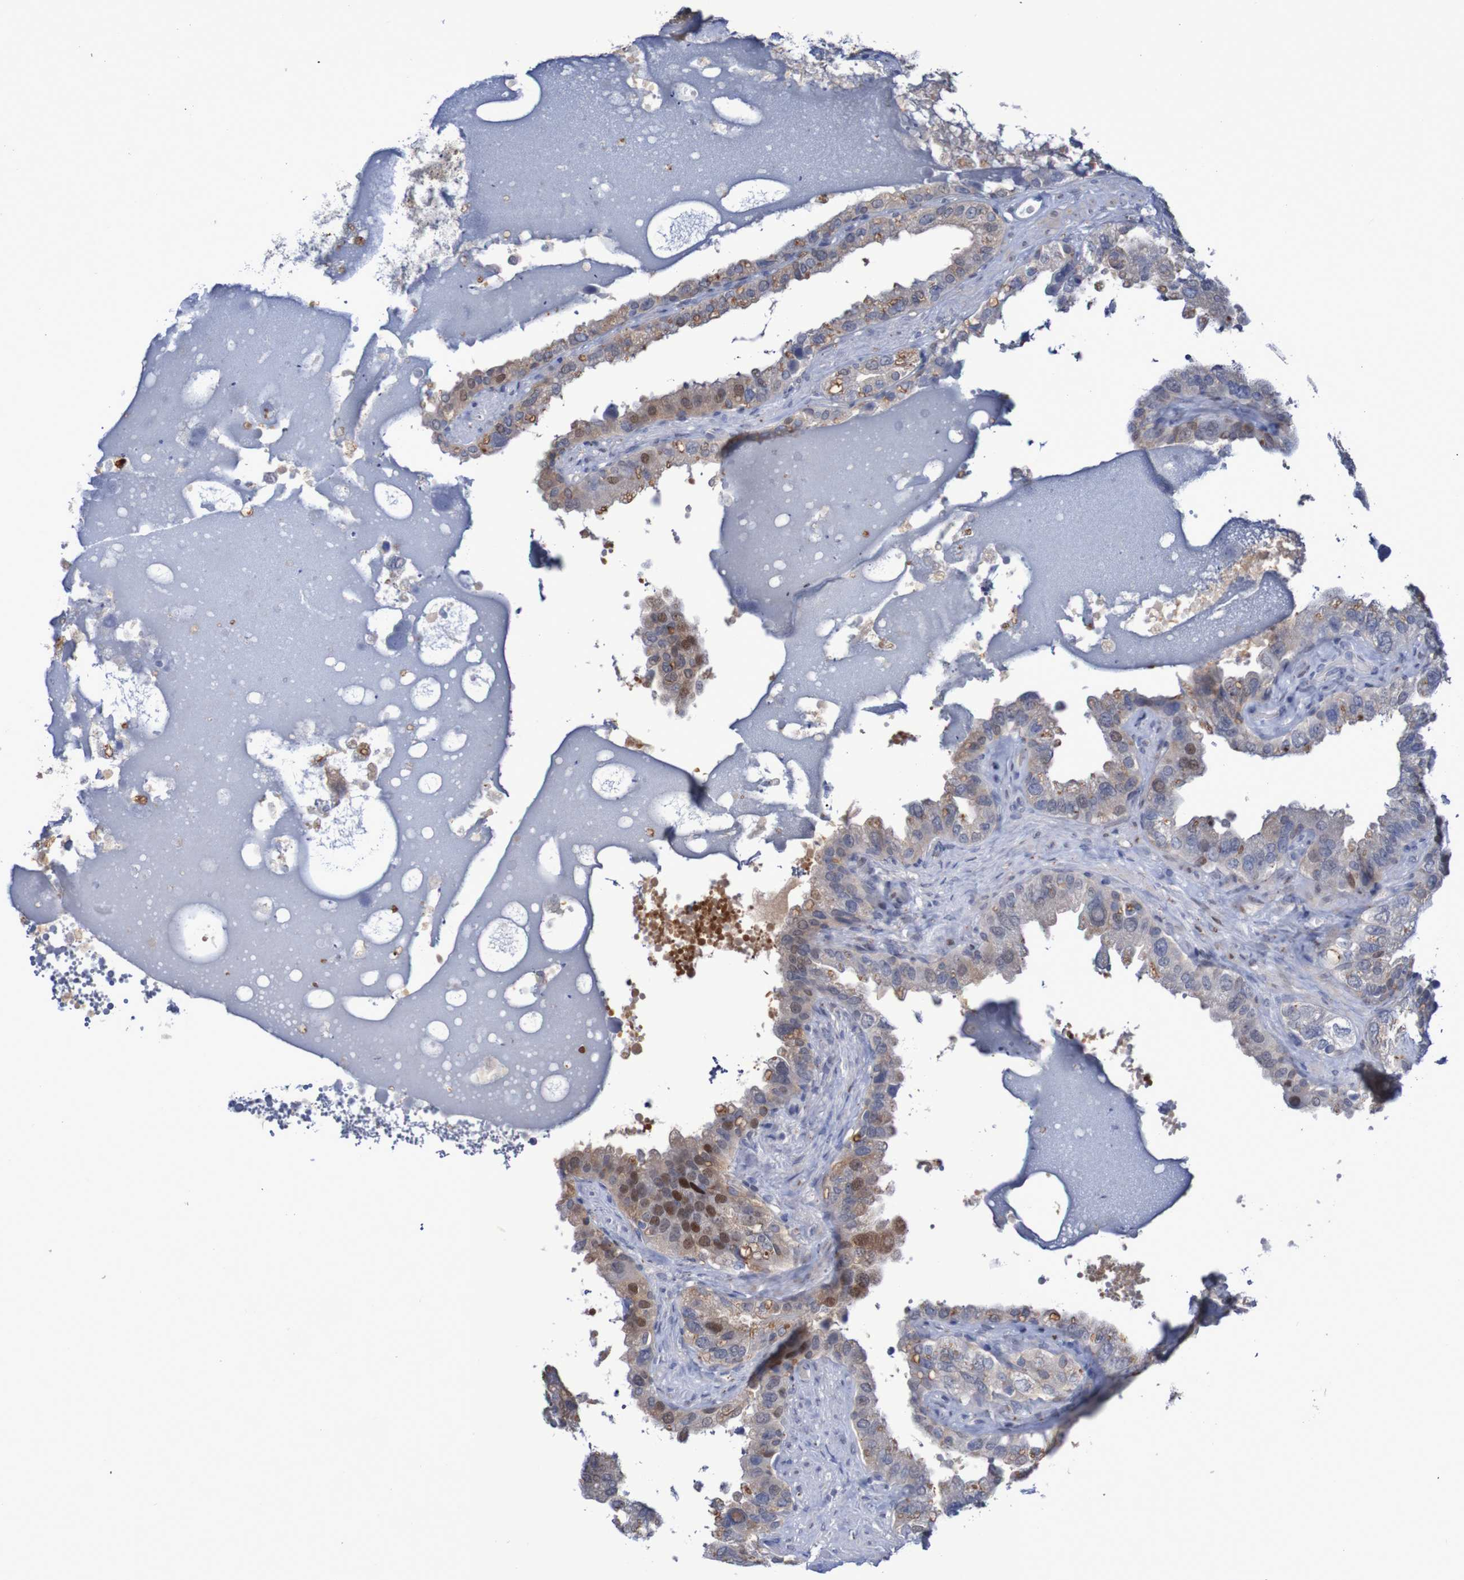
{"staining": {"intensity": "moderate", "quantity": "<25%", "location": "cytoplasmic/membranous,nuclear"}, "tissue": "seminal vesicle", "cell_type": "Glandular cells", "image_type": "normal", "snomed": [{"axis": "morphology", "description": "Normal tissue, NOS"}, {"axis": "topography", "description": "Seminal veicle"}], "caption": "IHC histopathology image of normal human seminal vesicle stained for a protein (brown), which reveals low levels of moderate cytoplasmic/membranous,nuclear staining in approximately <25% of glandular cells.", "gene": "FBP1", "patient": {"sex": "male", "age": 68}}